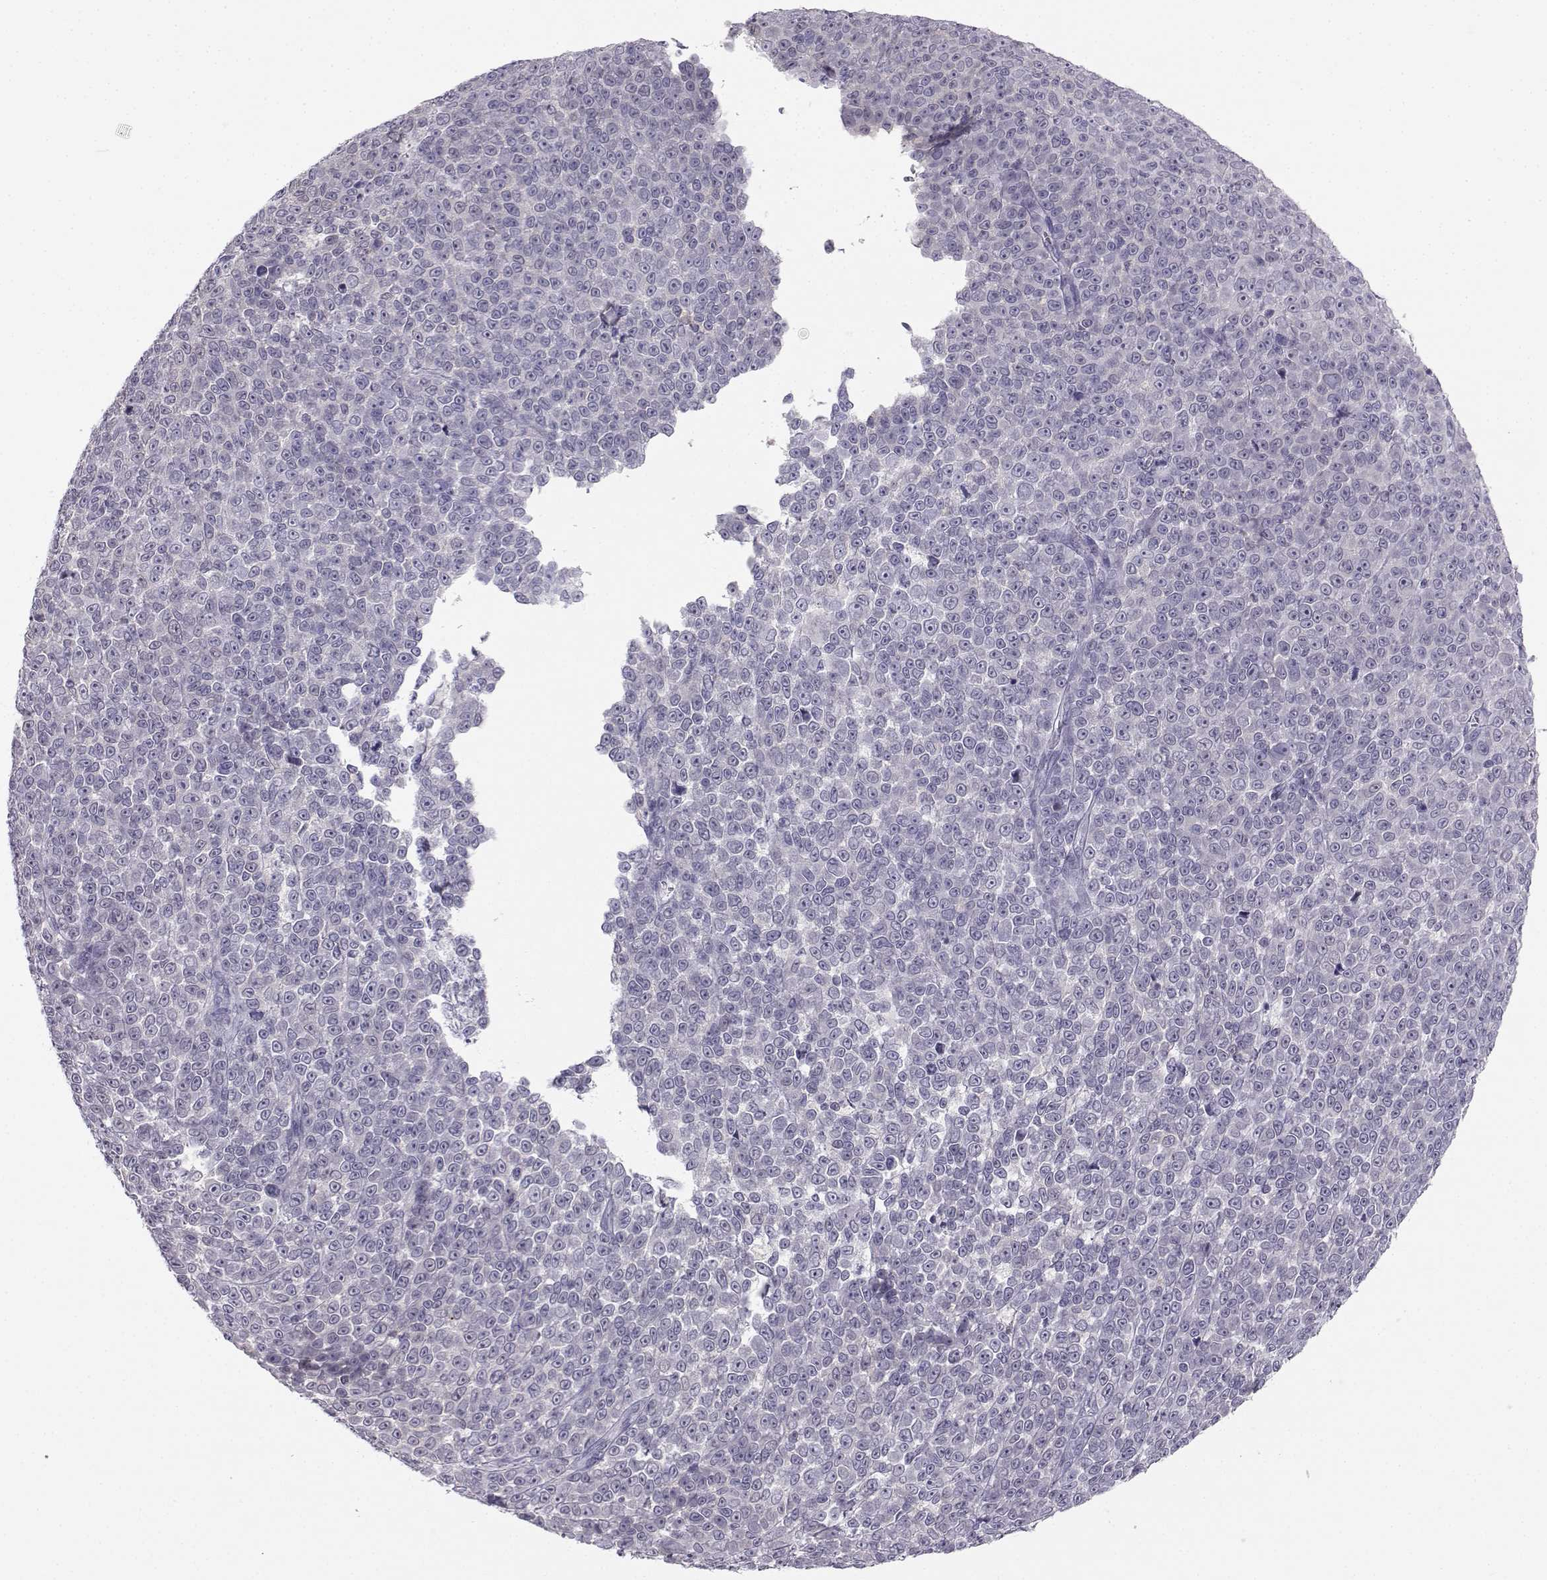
{"staining": {"intensity": "negative", "quantity": "none", "location": "none"}, "tissue": "melanoma", "cell_type": "Tumor cells", "image_type": "cancer", "snomed": [{"axis": "morphology", "description": "Malignant melanoma, NOS"}, {"axis": "topography", "description": "Skin"}], "caption": "There is no significant staining in tumor cells of malignant melanoma.", "gene": "MROH7", "patient": {"sex": "female", "age": 95}}